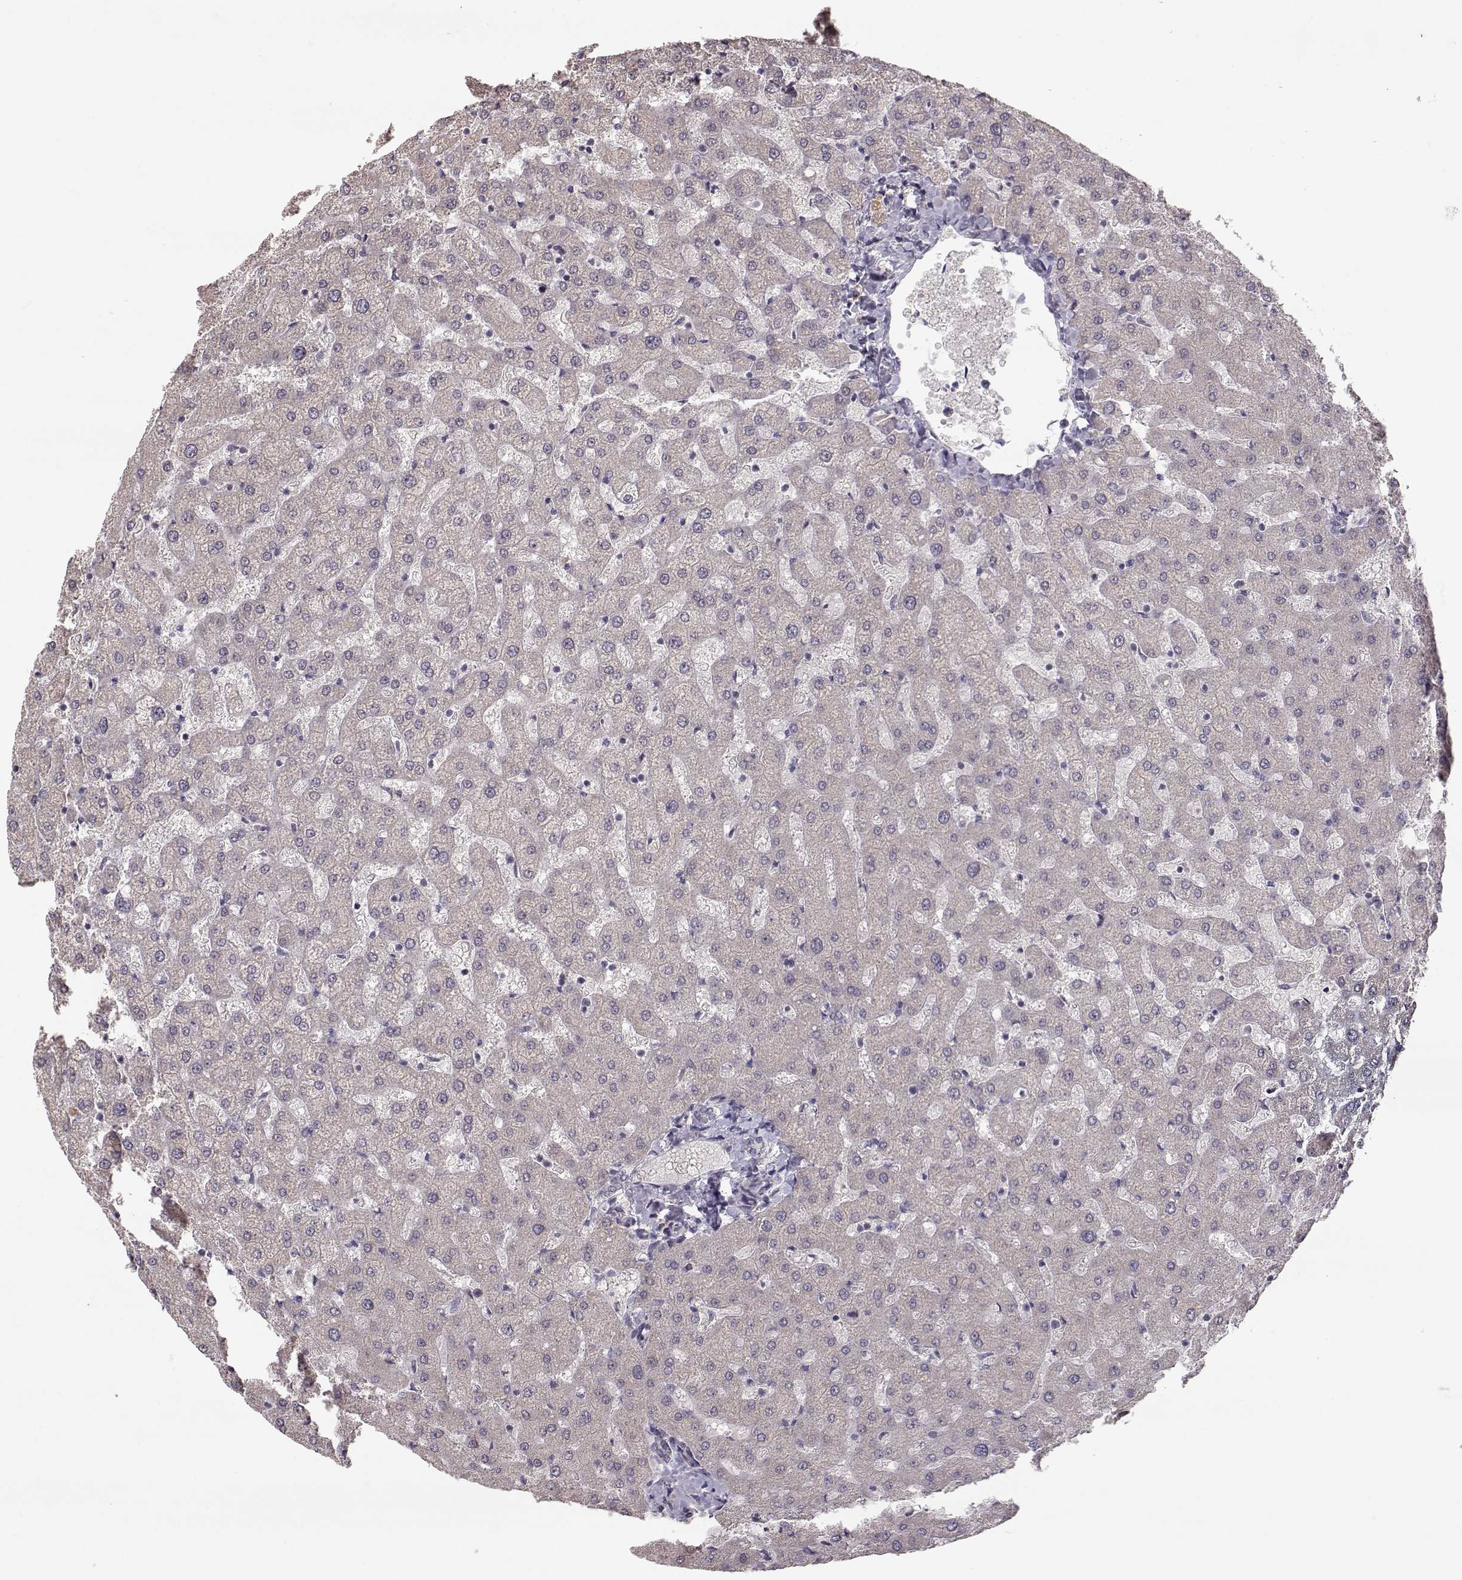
{"staining": {"intensity": "negative", "quantity": "none", "location": "none"}, "tissue": "liver", "cell_type": "Cholangiocytes", "image_type": "normal", "snomed": [{"axis": "morphology", "description": "Normal tissue, NOS"}, {"axis": "topography", "description": "Liver"}], "caption": "Immunohistochemical staining of normal liver reveals no significant expression in cholangiocytes. Nuclei are stained in blue.", "gene": "PNMT", "patient": {"sex": "female", "age": 50}}